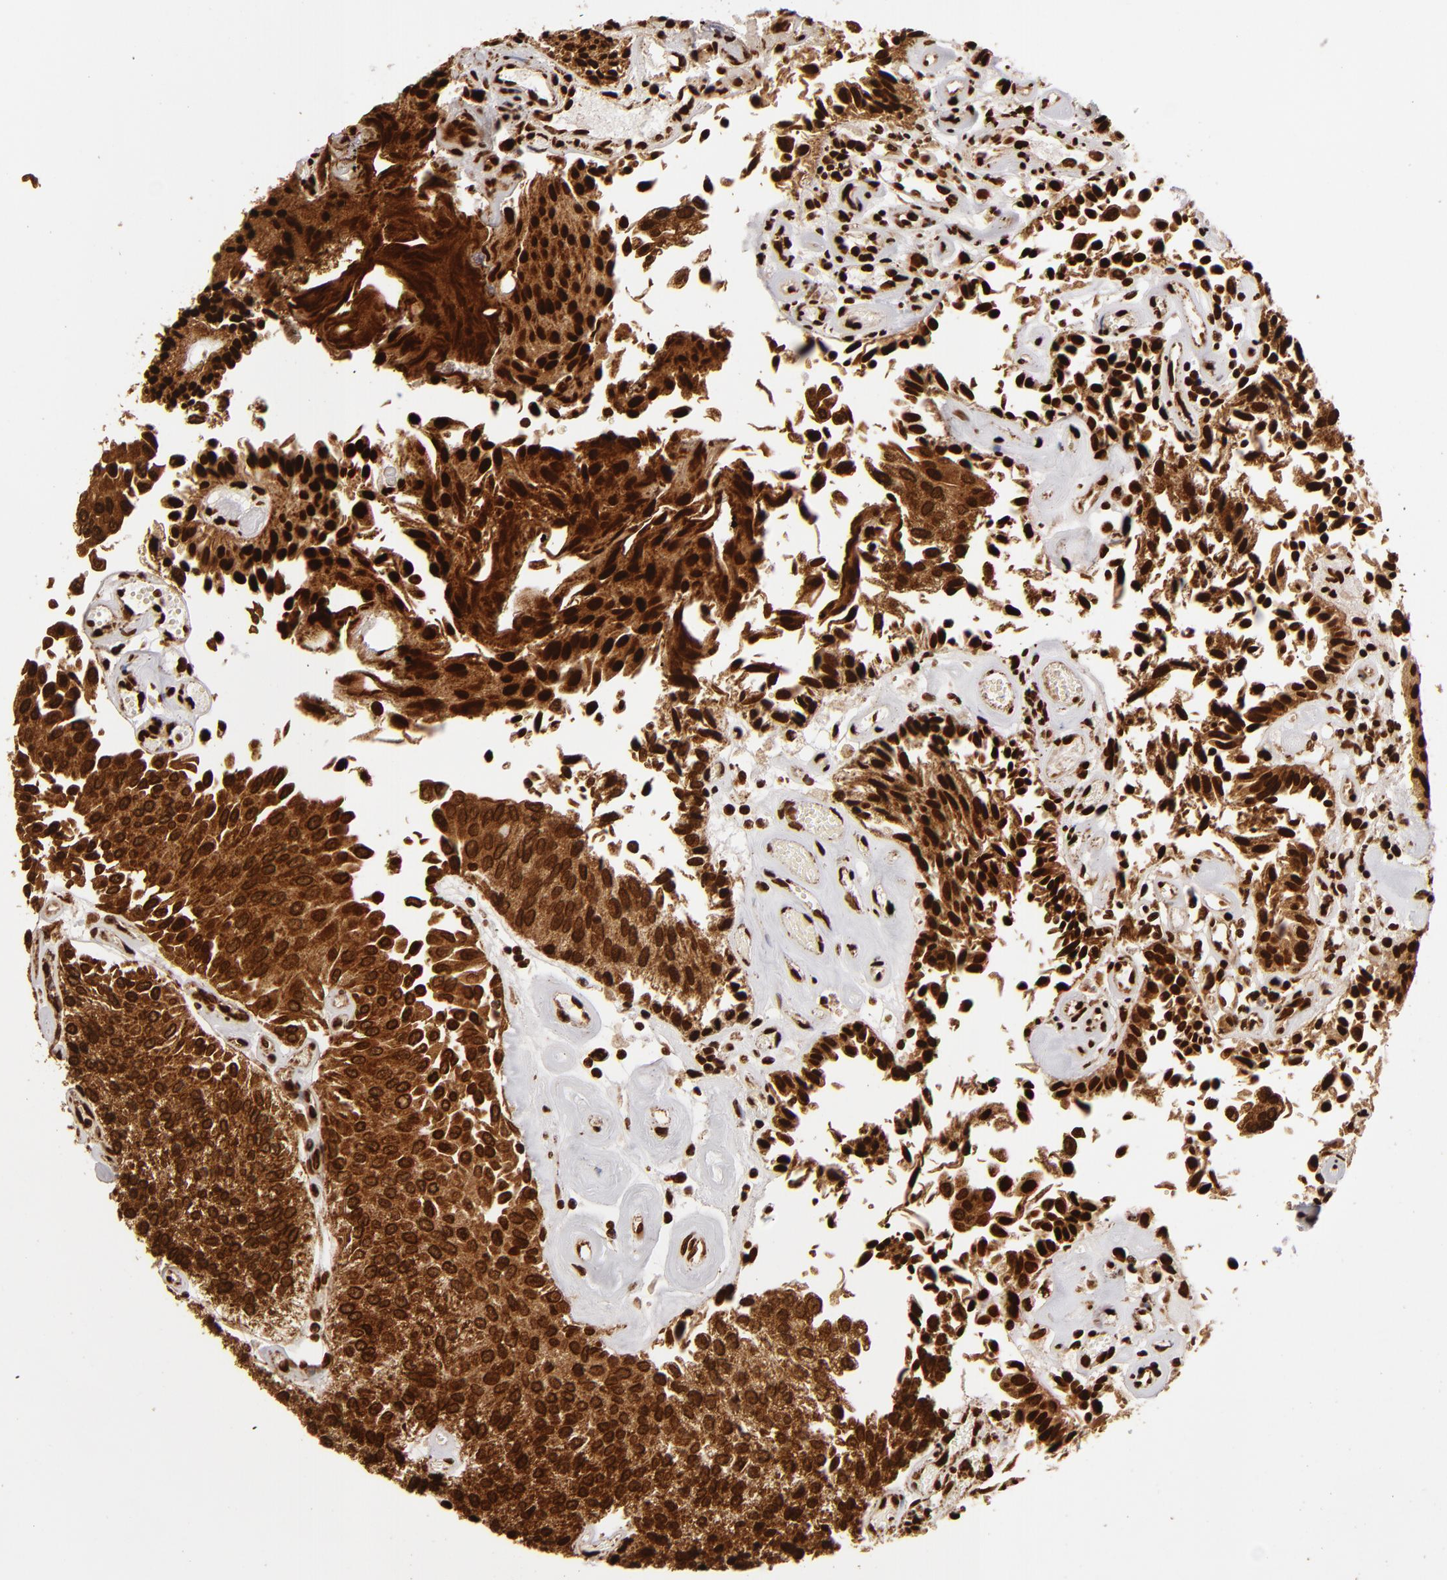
{"staining": {"intensity": "strong", "quantity": ">75%", "location": "cytoplasmic/membranous,nuclear"}, "tissue": "urothelial cancer", "cell_type": "Tumor cells", "image_type": "cancer", "snomed": [{"axis": "morphology", "description": "Urothelial carcinoma, Low grade"}, {"axis": "topography", "description": "Urinary bladder"}], "caption": "Strong cytoplasmic/membranous and nuclear protein positivity is present in about >75% of tumor cells in urothelial carcinoma (low-grade).", "gene": "CUL3", "patient": {"sex": "male", "age": 86}}